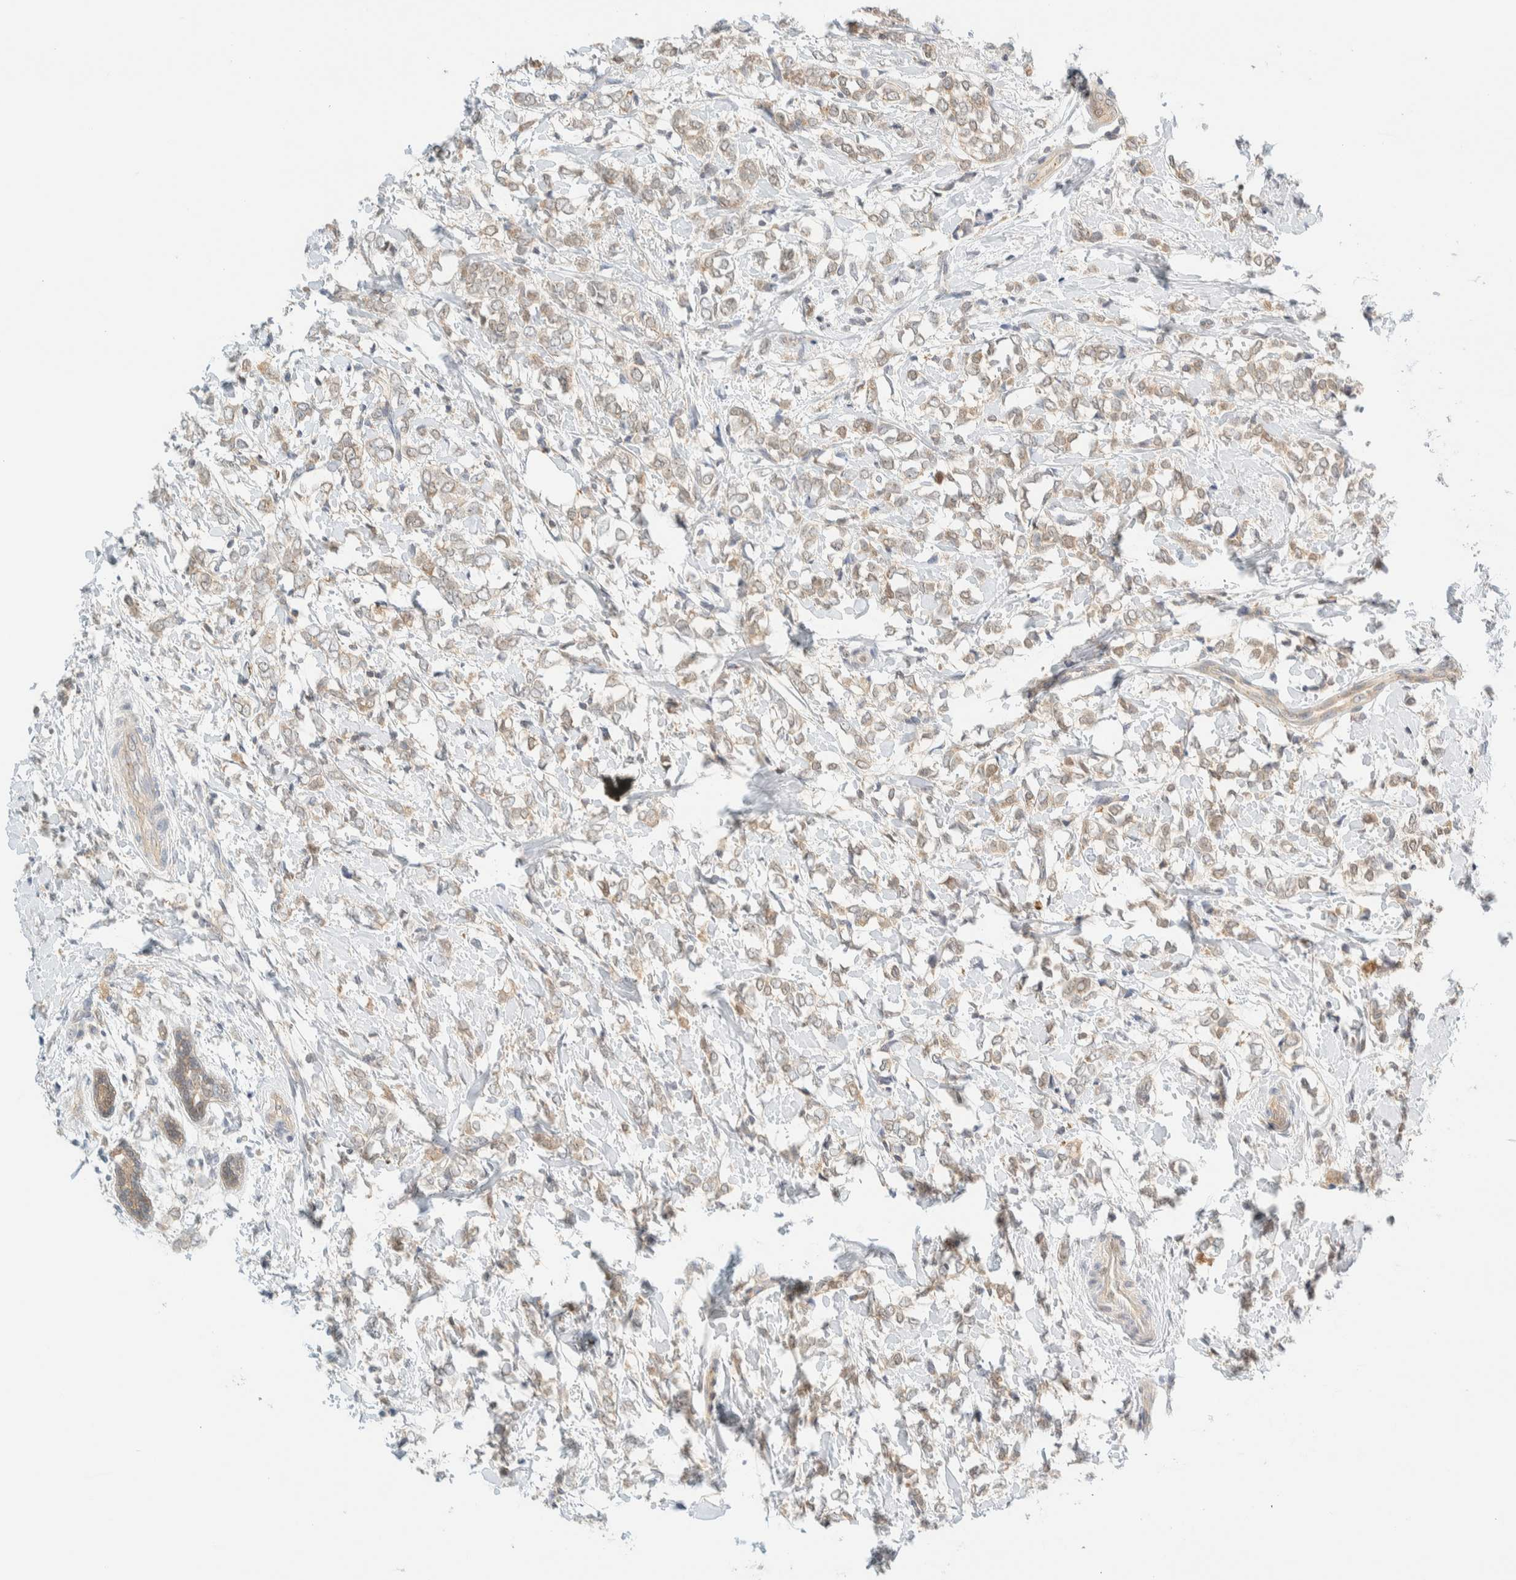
{"staining": {"intensity": "weak", "quantity": "25%-75%", "location": "cytoplasmic/membranous"}, "tissue": "breast cancer", "cell_type": "Tumor cells", "image_type": "cancer", "snomed": [{"axis": "morphology", "description": "Normal tissue, NOS"}, {"axis": "morphology", "description": "Lobular carcinoma"}, {"axis": "topography", "description": "Breast"}], "caption": "Immunohistochemical staining of breast cancer (lobular carcinoma) exhibits weak cytoplasmic/membranous protein staining in approximately 25%-75% of tumor cells. (Brightfield microscopy of DAB IHC at high magnification).", "gene": "PCYT2", "patient": {"sex": "female", "age": 47}}